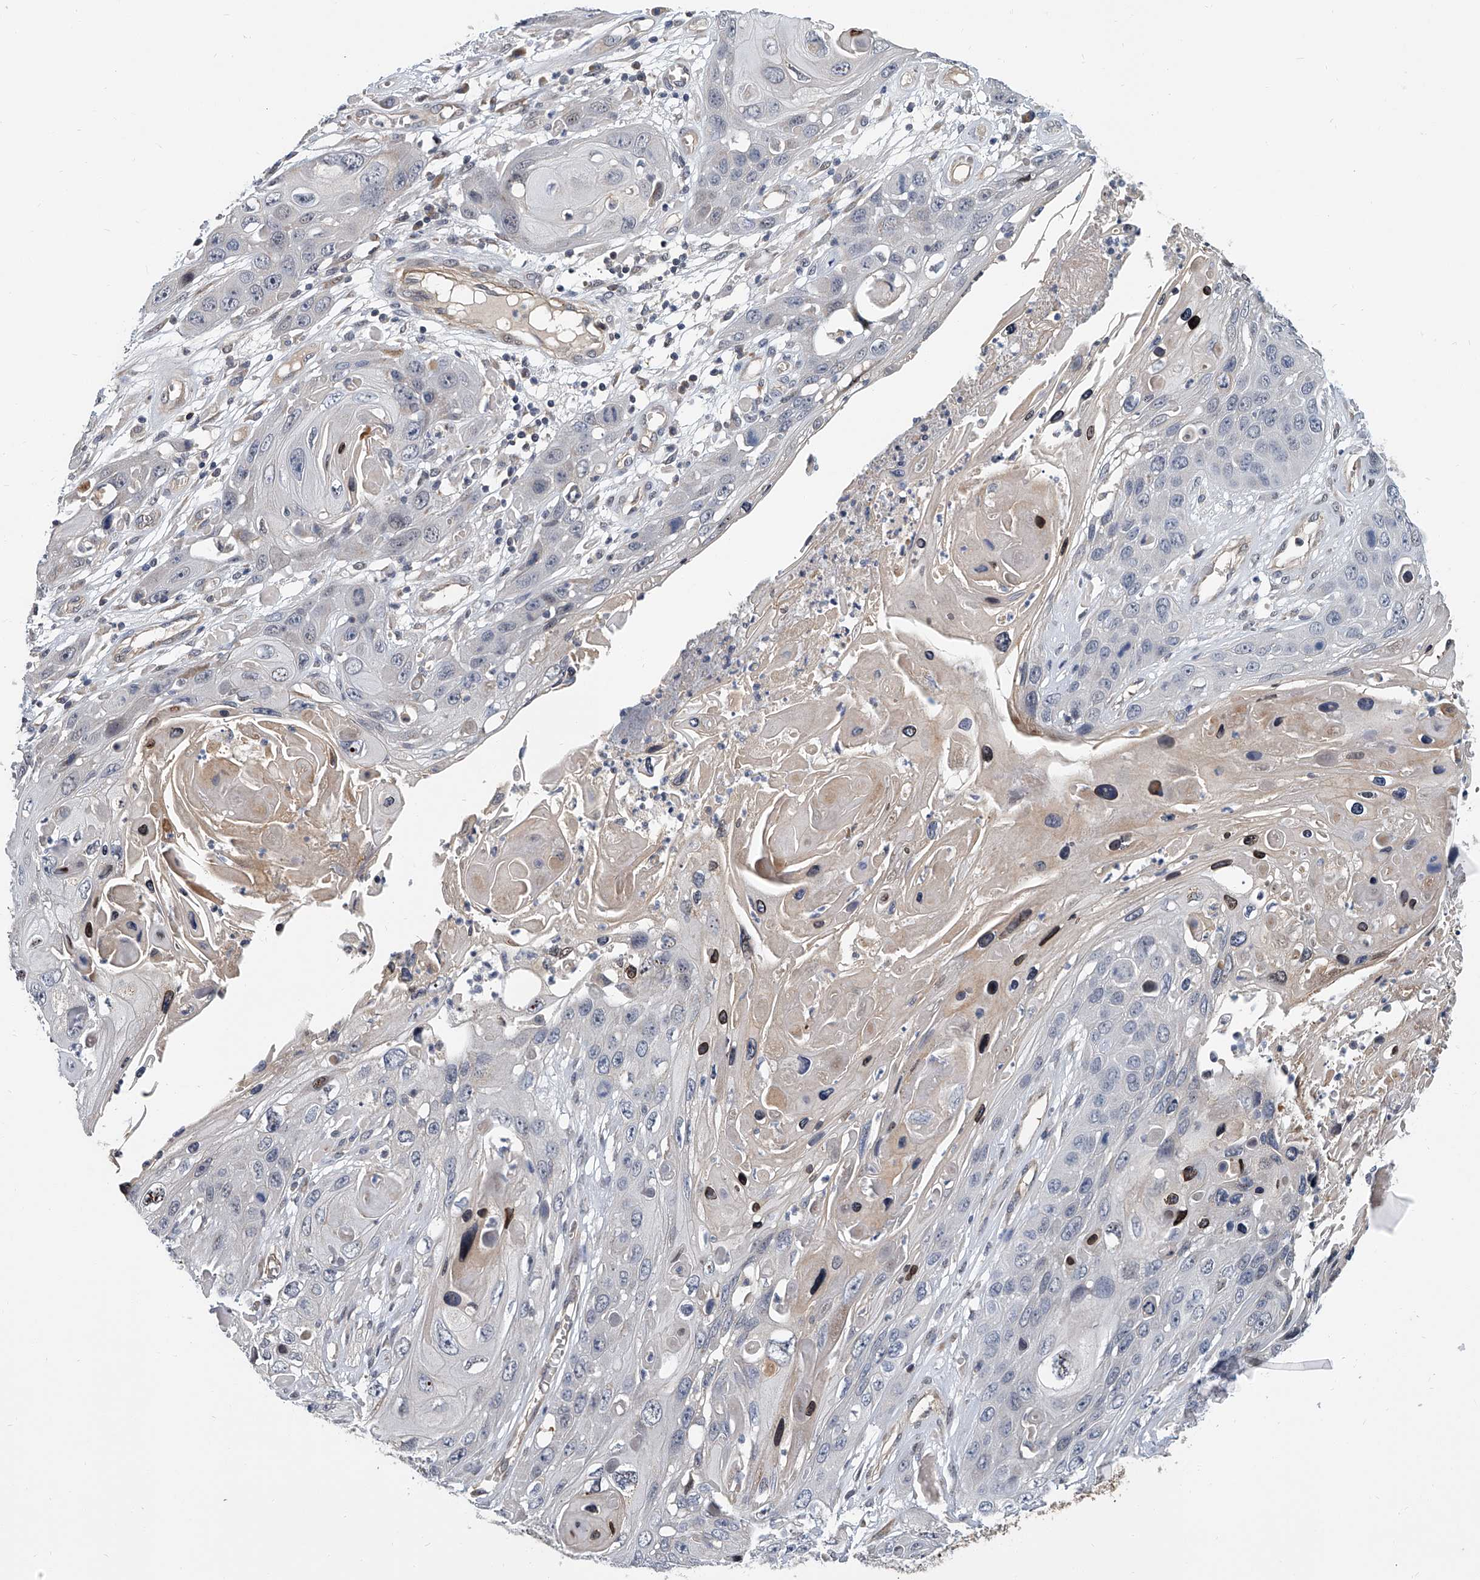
{"staining": {"intensity": "negative", "quantity": "none", "location": "none"}, "tissue": "skin cancer", "cell_type": "Tumor cells", "image_type": "cancer", "snomed": [{"axis": "morphology", "description": "Squamous cell carcinoma, NOS"}, {"axis": "topography", "description": "Skin"}], "caption": "The histopathology image shows no significant staining in tumor cells of skin cancer.", "gene": "CD200", "patient": {"sex": "male", "age": 55}}